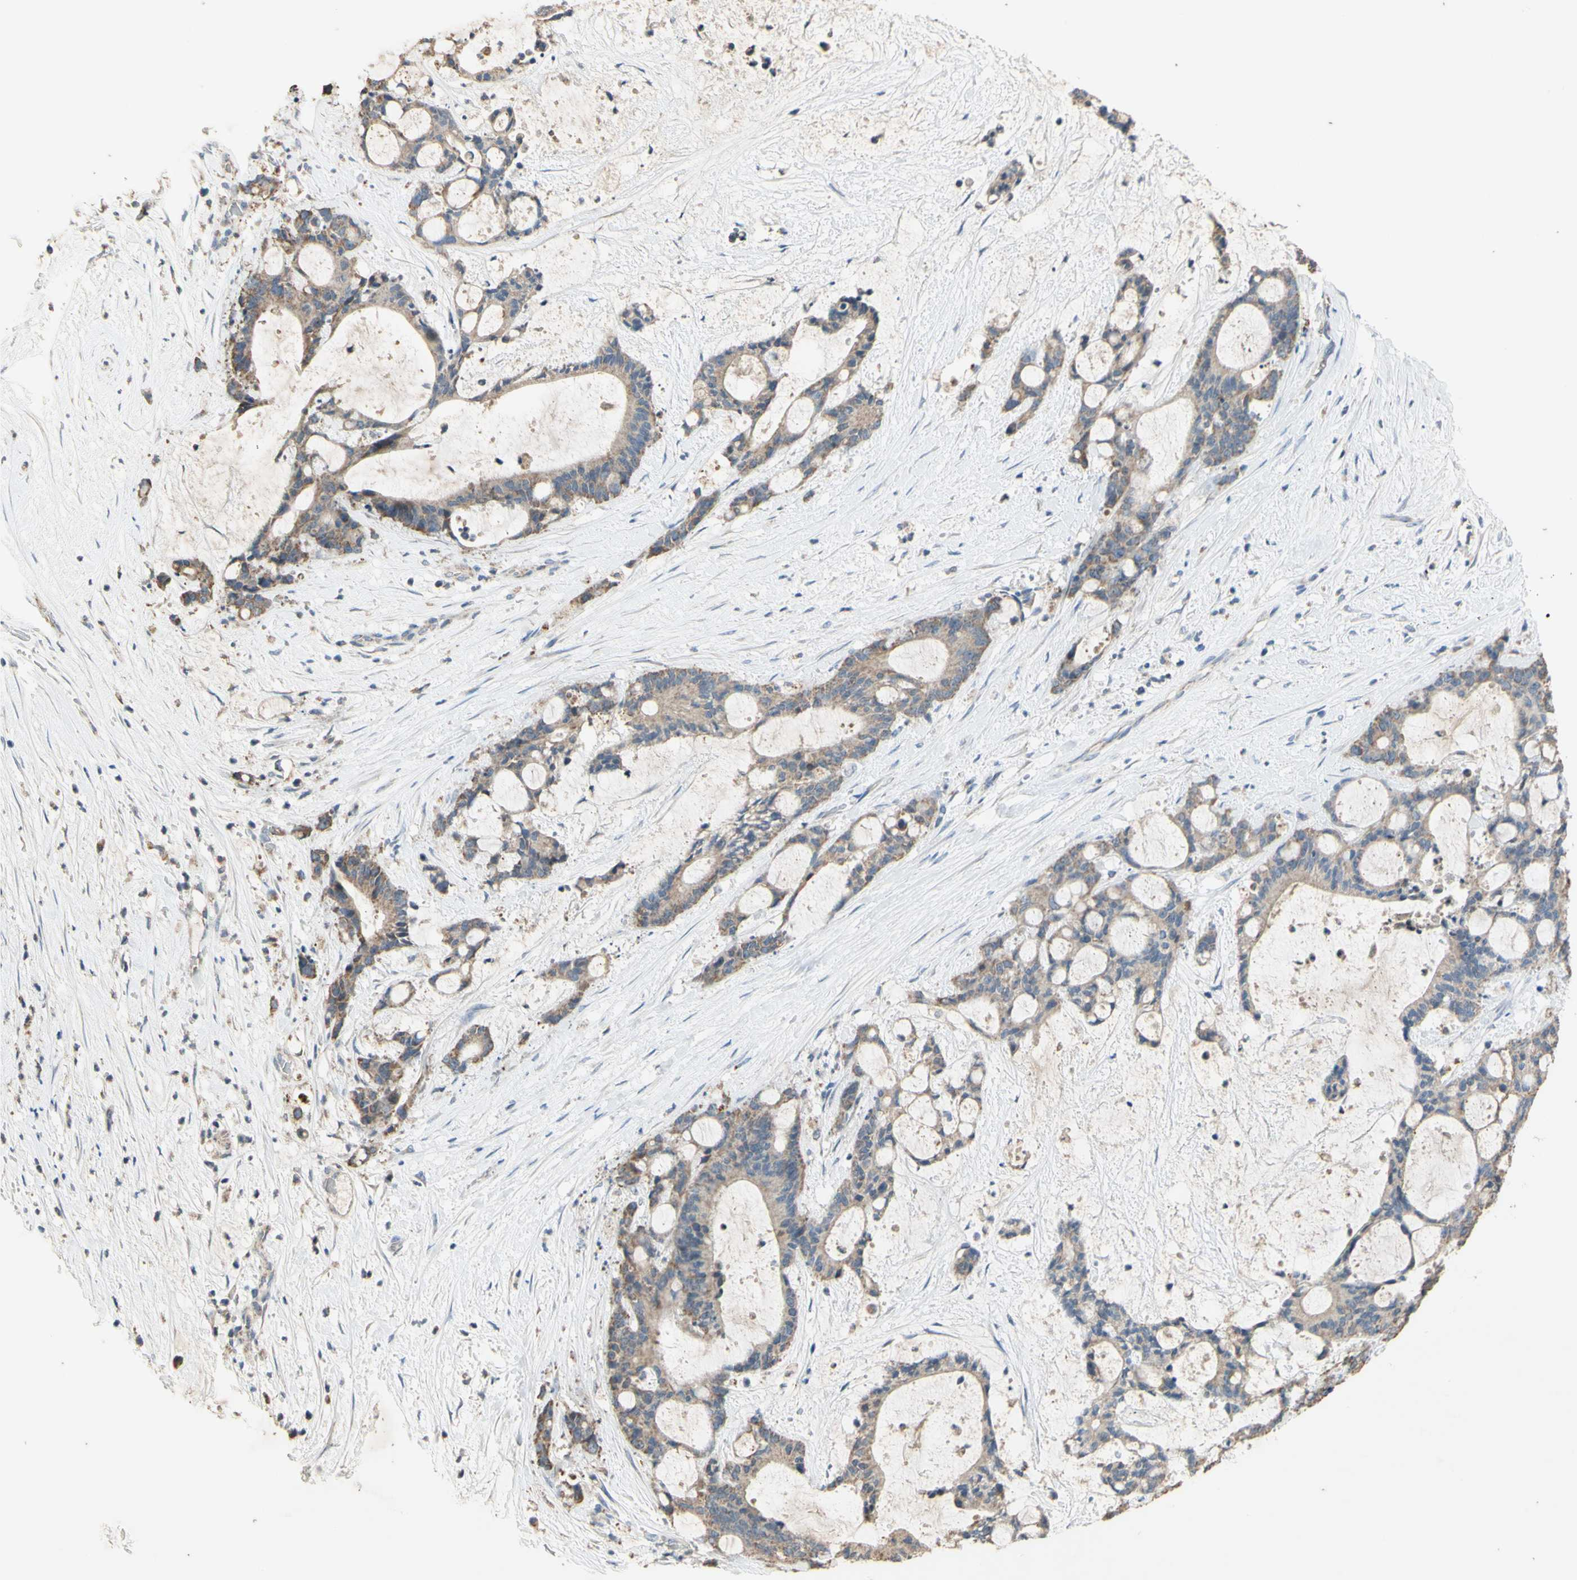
{"staining": {"intensity": "weak", "quantity": "25%-75%", "location": "cytoplasmic/membranous"}, "tissue": "liver cancer", "cell_type": "Tumor cells", "image_type": "cancer", "snomed": [{"axis": "morphology", "description": "Cholangiocarcinoma"}, {"axis": "topography", "description": "Liver"}], "caption": "An immunohistochemistry (IHC) histopathology image of tumor tissue is shown. Protein staining in brown labels weak cytoplasmic/membranous positivity in liver cancer (cholangiocarcinoma) within tumor cells.", "gene": "PTGIS", "patient": {"sex": "female", "age": 73}}